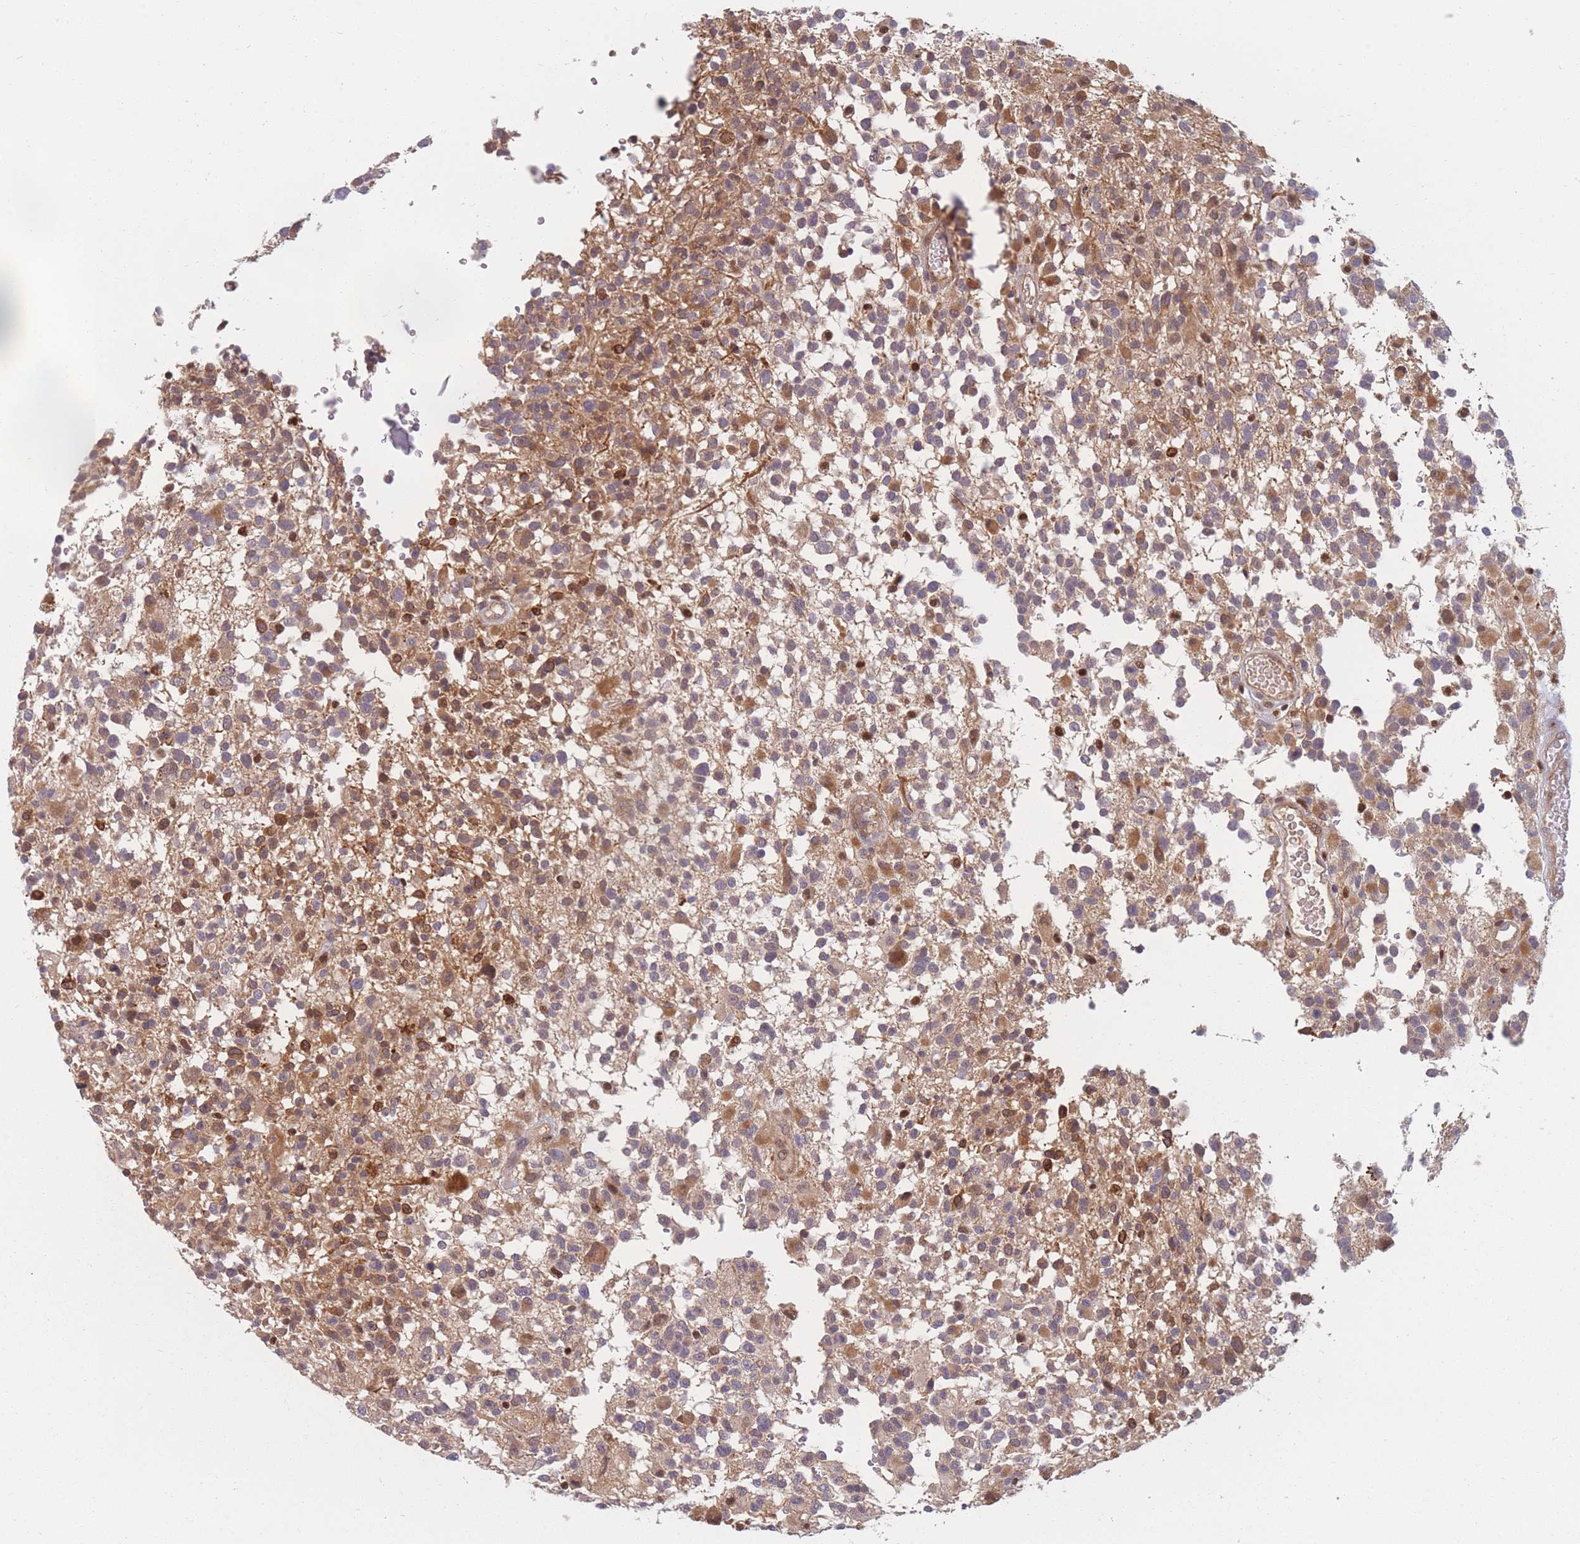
{"staining": {"intensity": "moderate", "quantity": "<25%", "location": "cytoplasmic/membranous"}, "tissue": "glioma", "cell_type": "Tumor cells", "image_type": "cancer", "snomed": [{"axis": "morphology", "description": "Glioma, malignant, High grade"}, {"axis": "morphology", "description": "Glioblastoma, NOS"}, {"axis": "topography", "description": "Brain"}], "caption": "Protein positivity by IHC demonstrates moderate cytoplasmic/membranous expression in about <25% of tumor cells in glioma.", "gene": "FAM153A", "patient": {"sex": "male", "age": 60}}